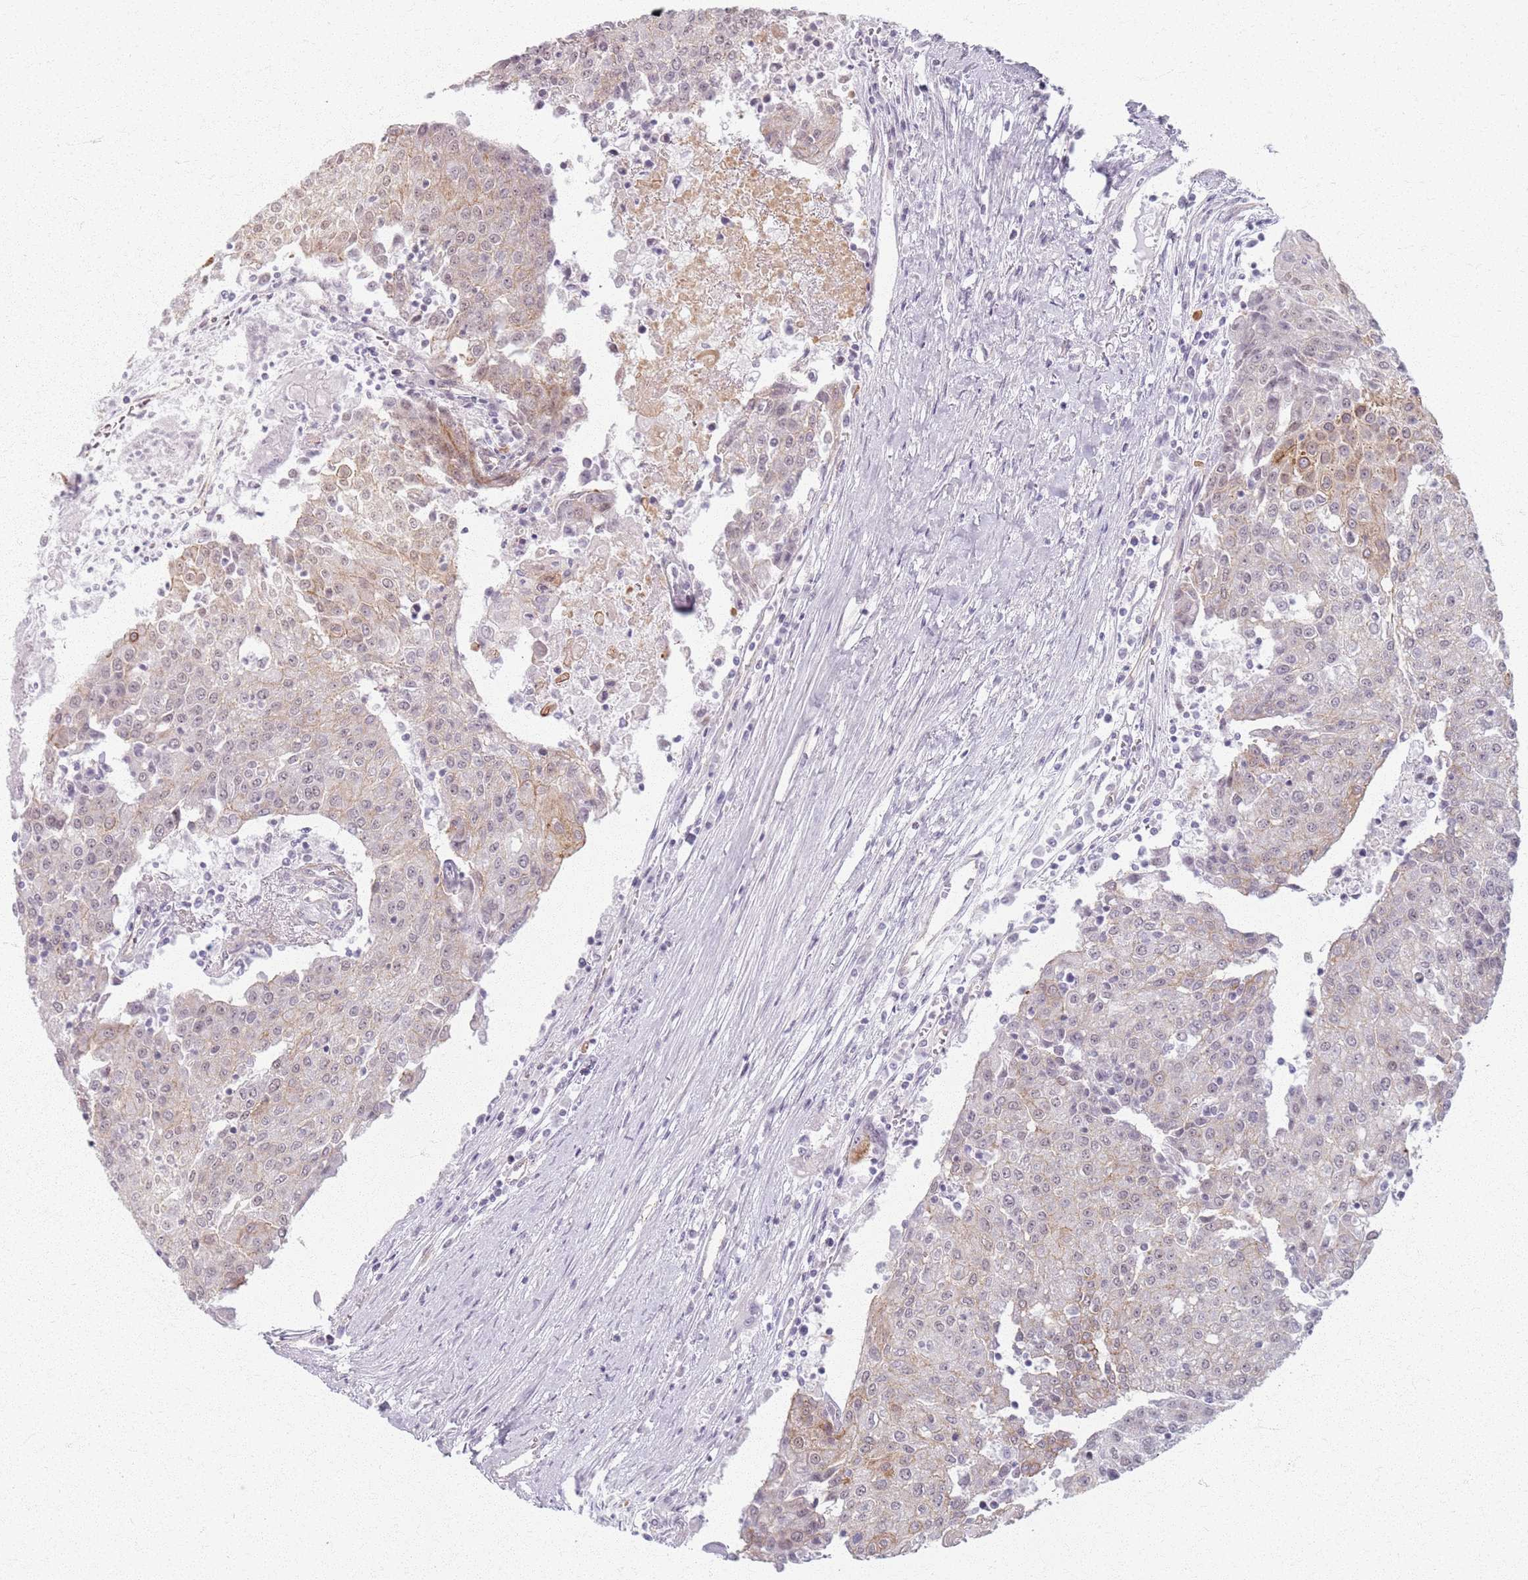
{"staining": {"intensity": "weak", "quantity": "<25%", "location": "cytoplasmic/membranous"}, "tissue": "urothelial cancer", "cell_type": "Tumor cells", "image_type": "cancer", "snomed": [{"axis": "morphology", "description": "Urothelial carcinoma, High grade"}, {"axis": "topography", "description": "Urinary bladder"}], "caption": "Immunohistochemistry (IHC) image of urothelial cancer stained for a protein (brown), which reveals no positivity in tumor cells. (Brightfield microscopy of DAB immunohistochemistry (IHC) at high magnification).", "gene": "KCNA5", "patient": {"sex": "female", "age": 85}}